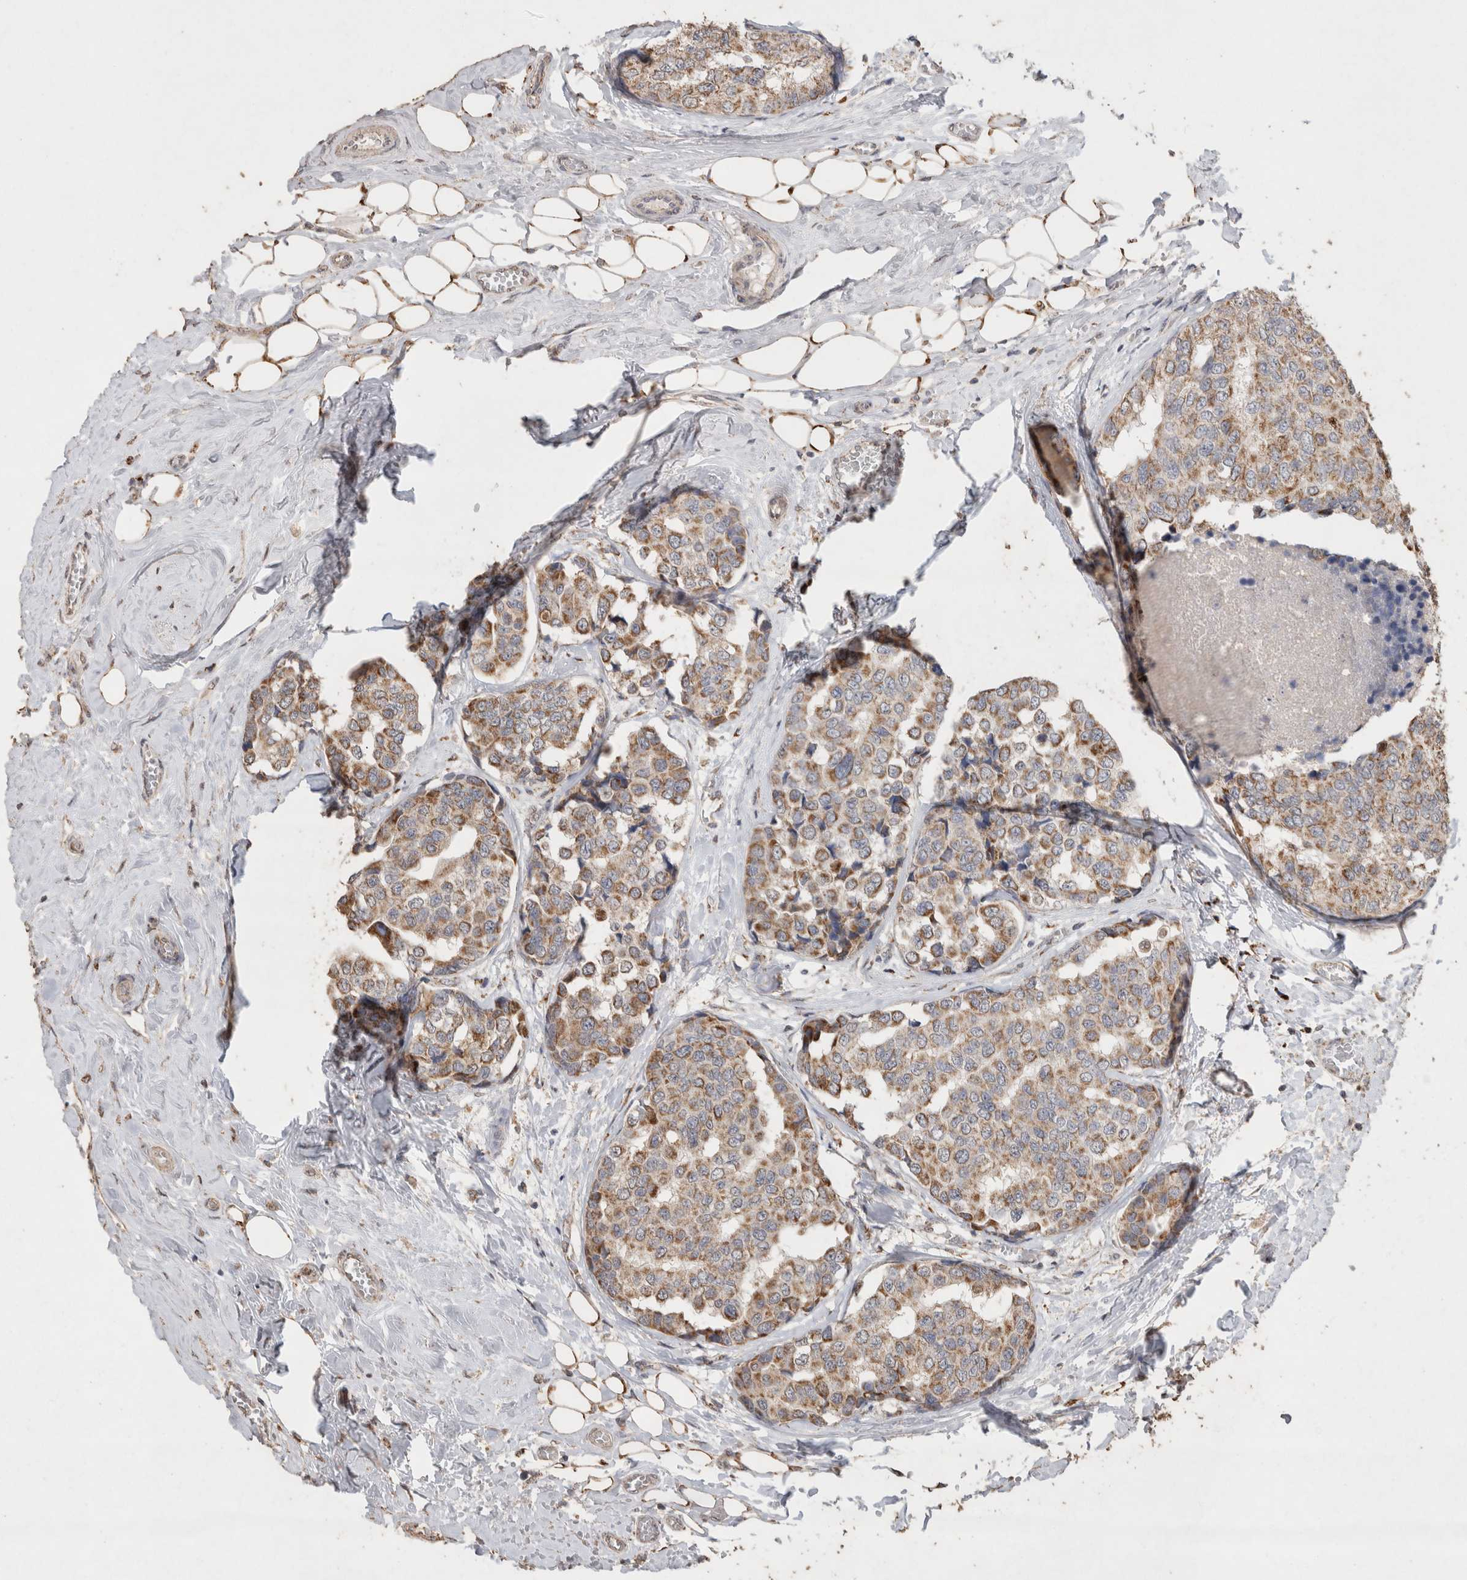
{"staining": {"intensity": "moderate", "quantity": ">75%", "location": "cytoplasmic/membranous"}, "tissue": "breast cancer", "cell_type": "Tumor cells", "image_type": "cancer", "snomed": [{"axis": "morphology", "description": "Normal tissue, NOS"}, {"axis": "morphology", "description": "Duct carcinoma"}, {"axis": "topography", "description": "Breast"}], "caption": "Breast cancer stained with a protein marker displays moderate staining in tumor cells.", "gene": "ACADM", "patient": {"sex": "female", "age": 43}}